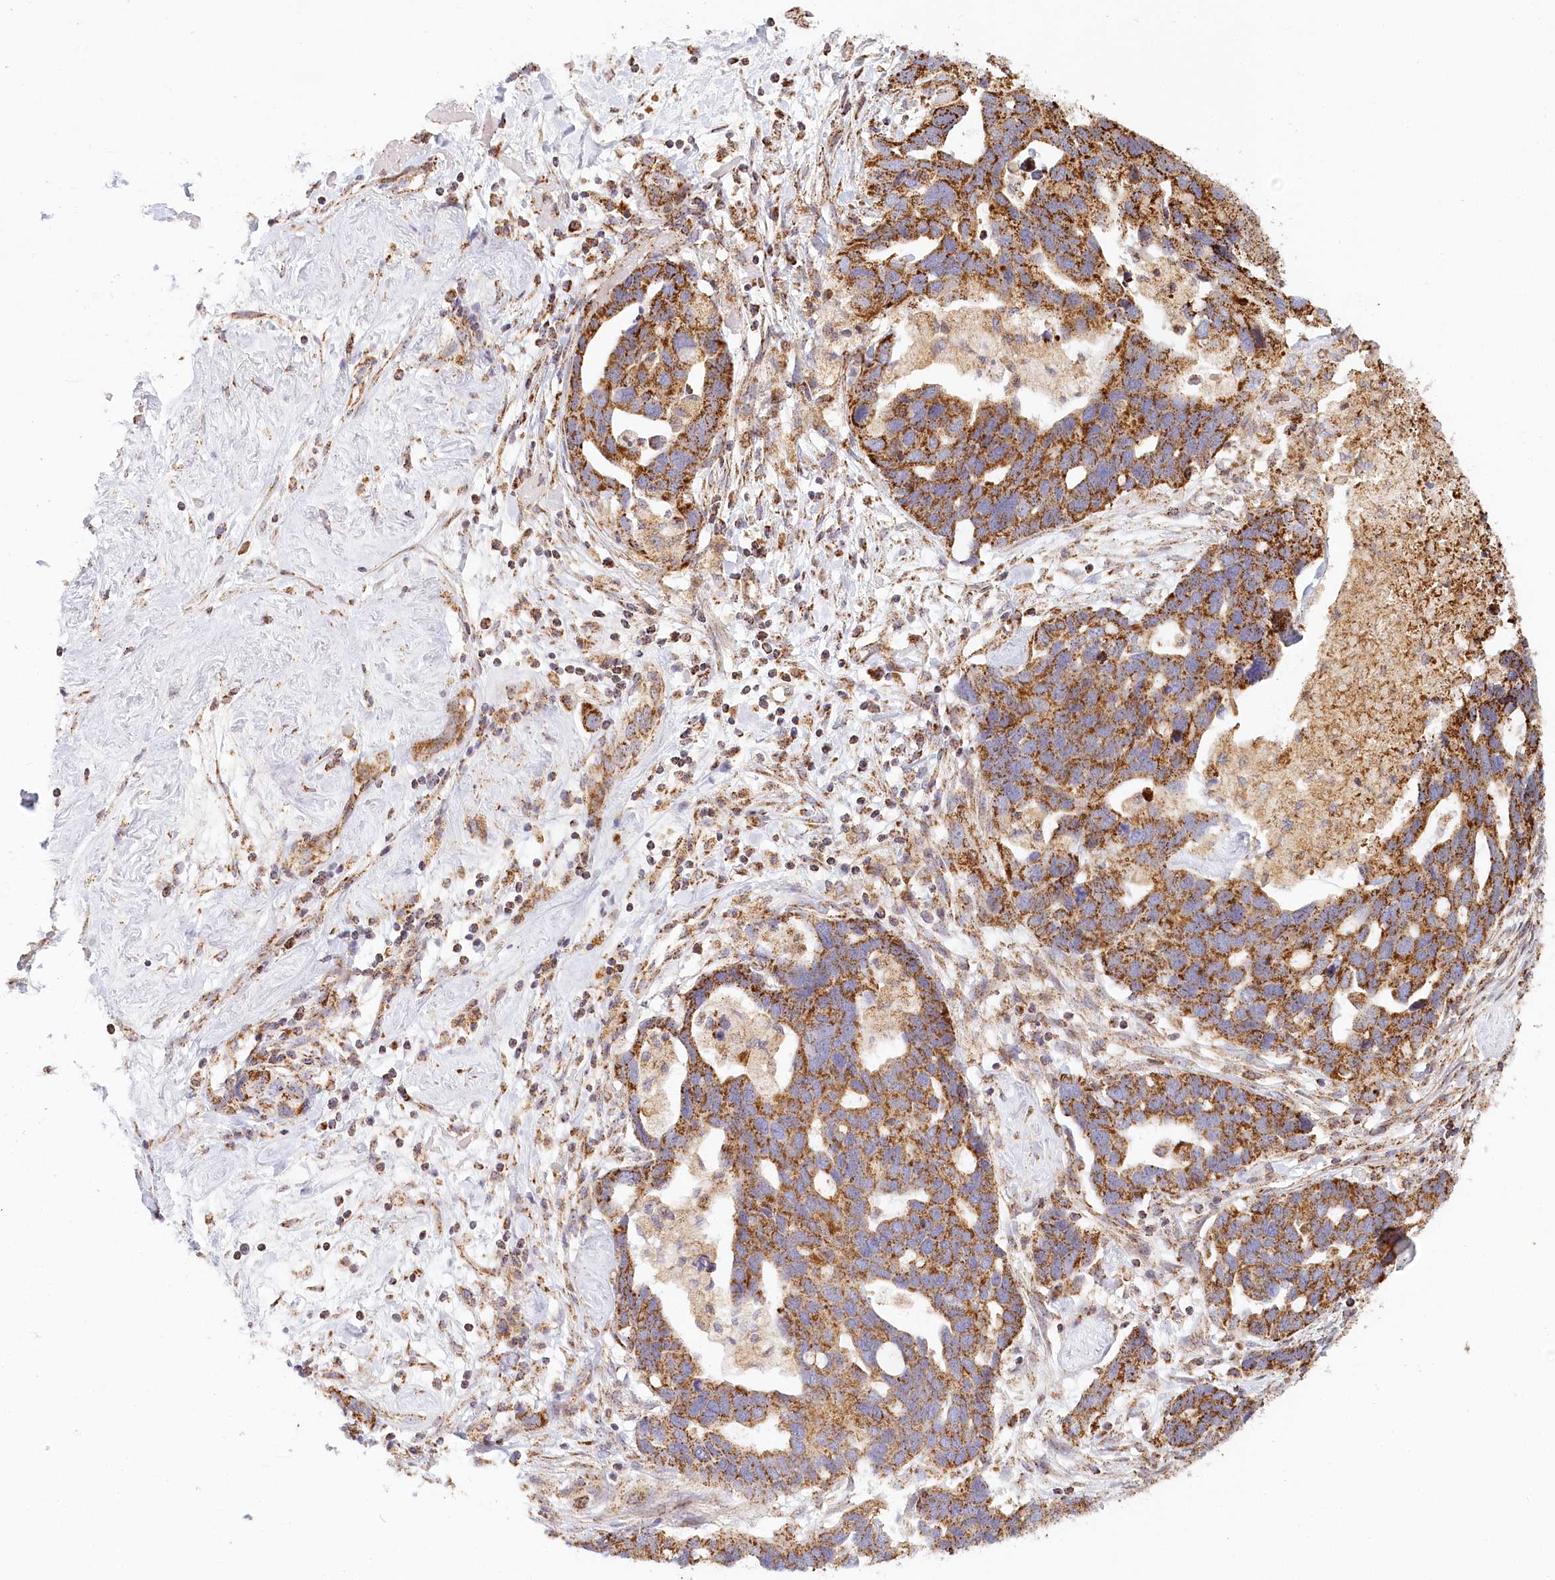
{"staining": {"intensity": "strong", "quantity": "25%-75%", "location": "cytoplasmic/membranous"}, "tissue": "ovarian cancer", "cell_type": "Tumor cells", "image_type": "cancer", "snomed": [{"axis": "morphology", "description": "Cystadenocarcinoma, serous, NOS"}, {"axis": "topography", "description": "Ovary"}], "caption": "Immunohistochemical staining of serous cystadenocarcinoma (ovarian) demonstrates high levels of strong cytoplasmic/membranous positivity in approximately 25%-75% of tumor cells. The protein of interest is shown in brown color, while the nuclei are stained blue.", "gene": "UMPS", "patient": {"sex": "female", "age": 54}}